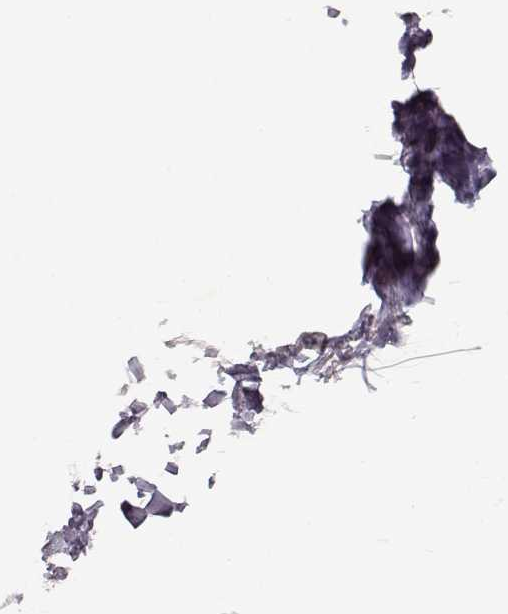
{"staining": {"intensity": "negative", "quantity": "none", "location": "none"}, "tissue": "stomach", "cell_type": "Glandular cells", "image_type": "normal", "snomed": [{"axis": "morphology", "description": "Normal tissue, NOS"}, {"axis": "morphology", "description": "Adenocarcinoma, NOS"}, {"axis": "morphology", "description": "Adenocarcinoma, High grade"}, {"axis": "topography", "description": "Stomach, upper"}, {"axis": "topography", "description": "Stomach"}], "caption": "IHC of normal stomach shows no positivity in glandular cells.", "gene": "SPAG17", "patient": {"sex": "female", "age": 65}}